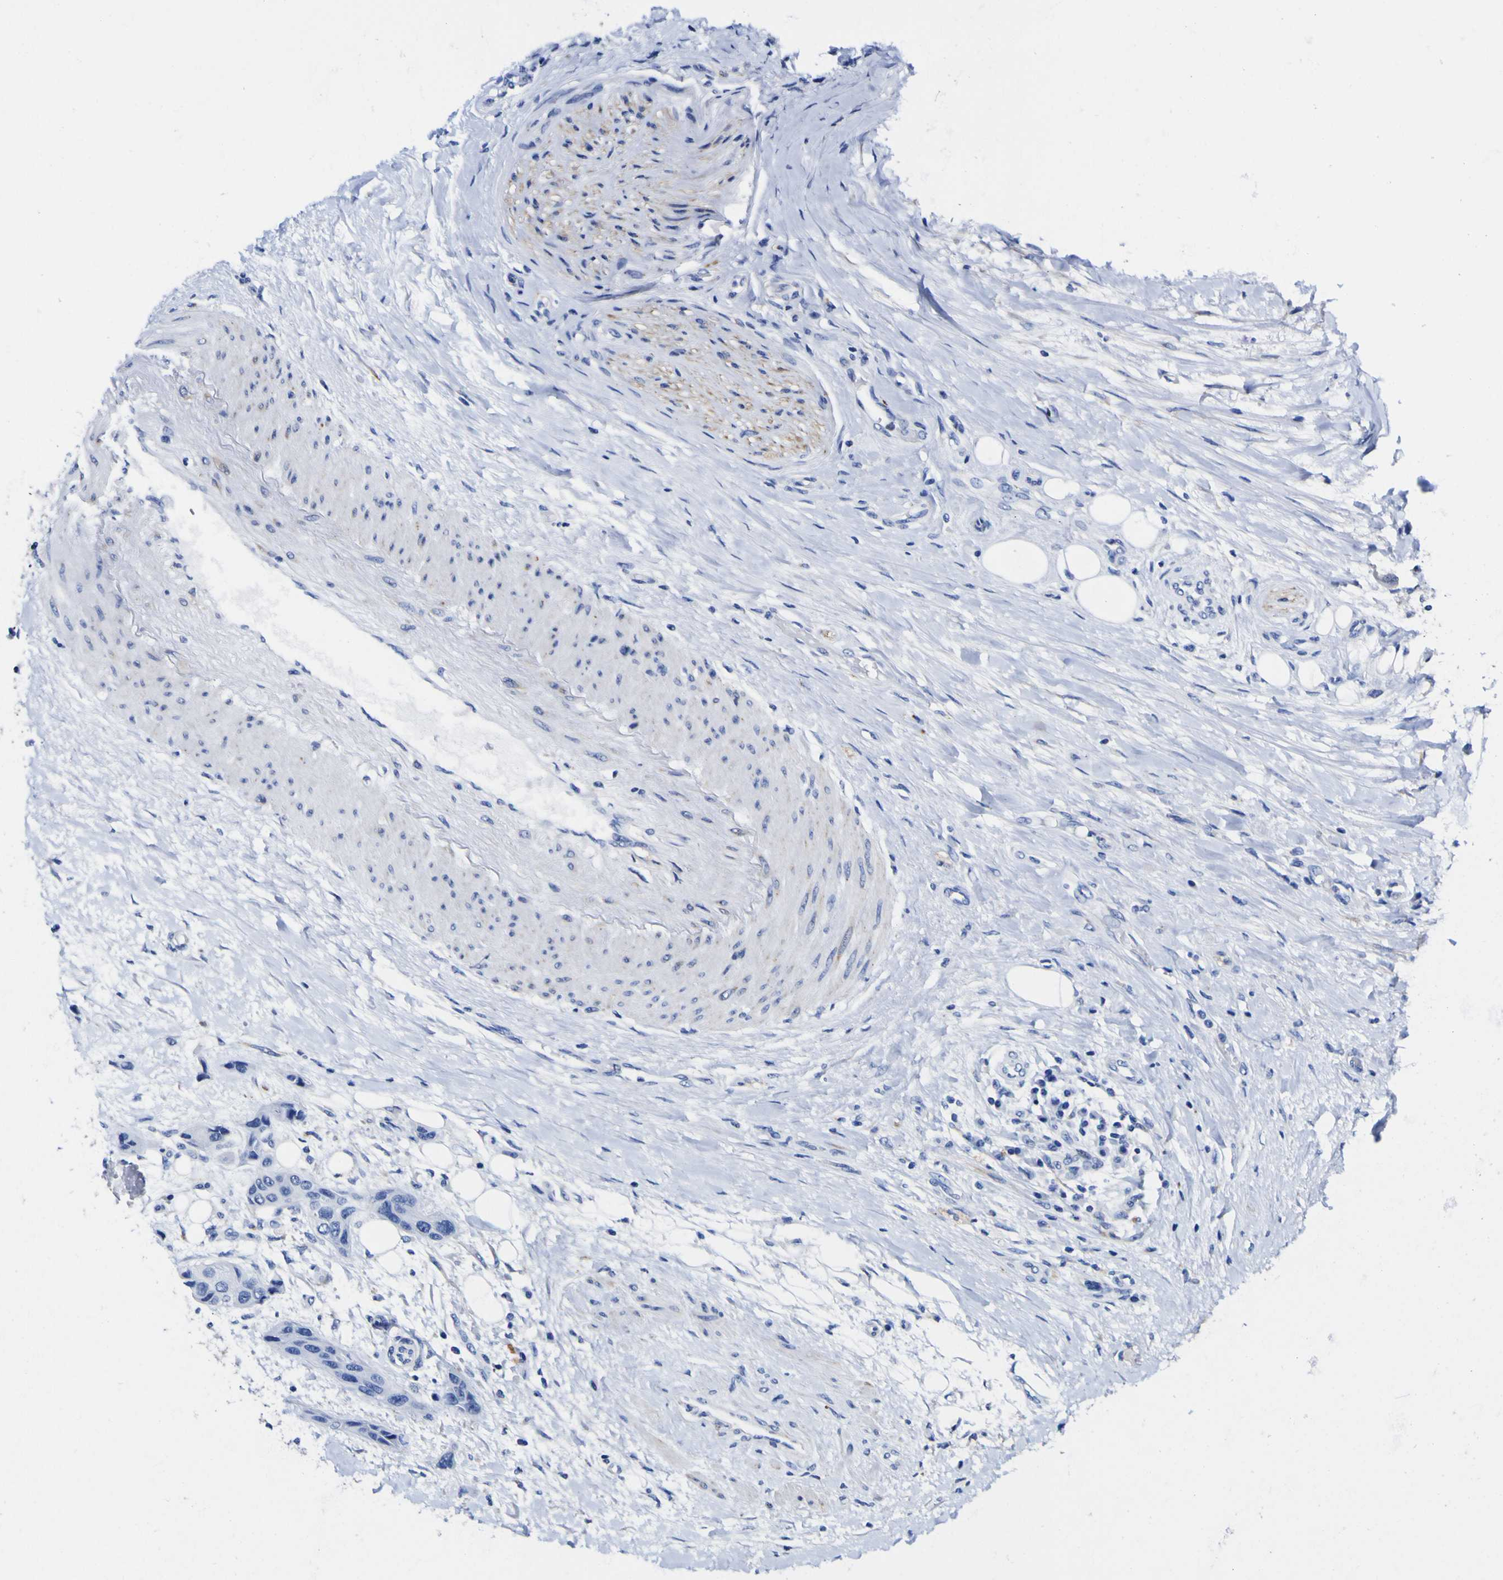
{"staining": {"intensity": "negative", "quantity": "none", "location": "none"}, "tissue": "urothelial cancer", "cell_type": "Tumor cells", "image_type": "cancer", "snomed": [{"axis": "morphology", "description": "Urothelial carcinoma, High grade"}, {"axis": "topography", "description": "Urinary bladder"}], "caption": "Micrograph shows no protein staining in tumor cells of high-grade urothelial carcinoma tissue.", "gene": "HLA-DQA1", "patient": {"sex": "female", "age": 56}}